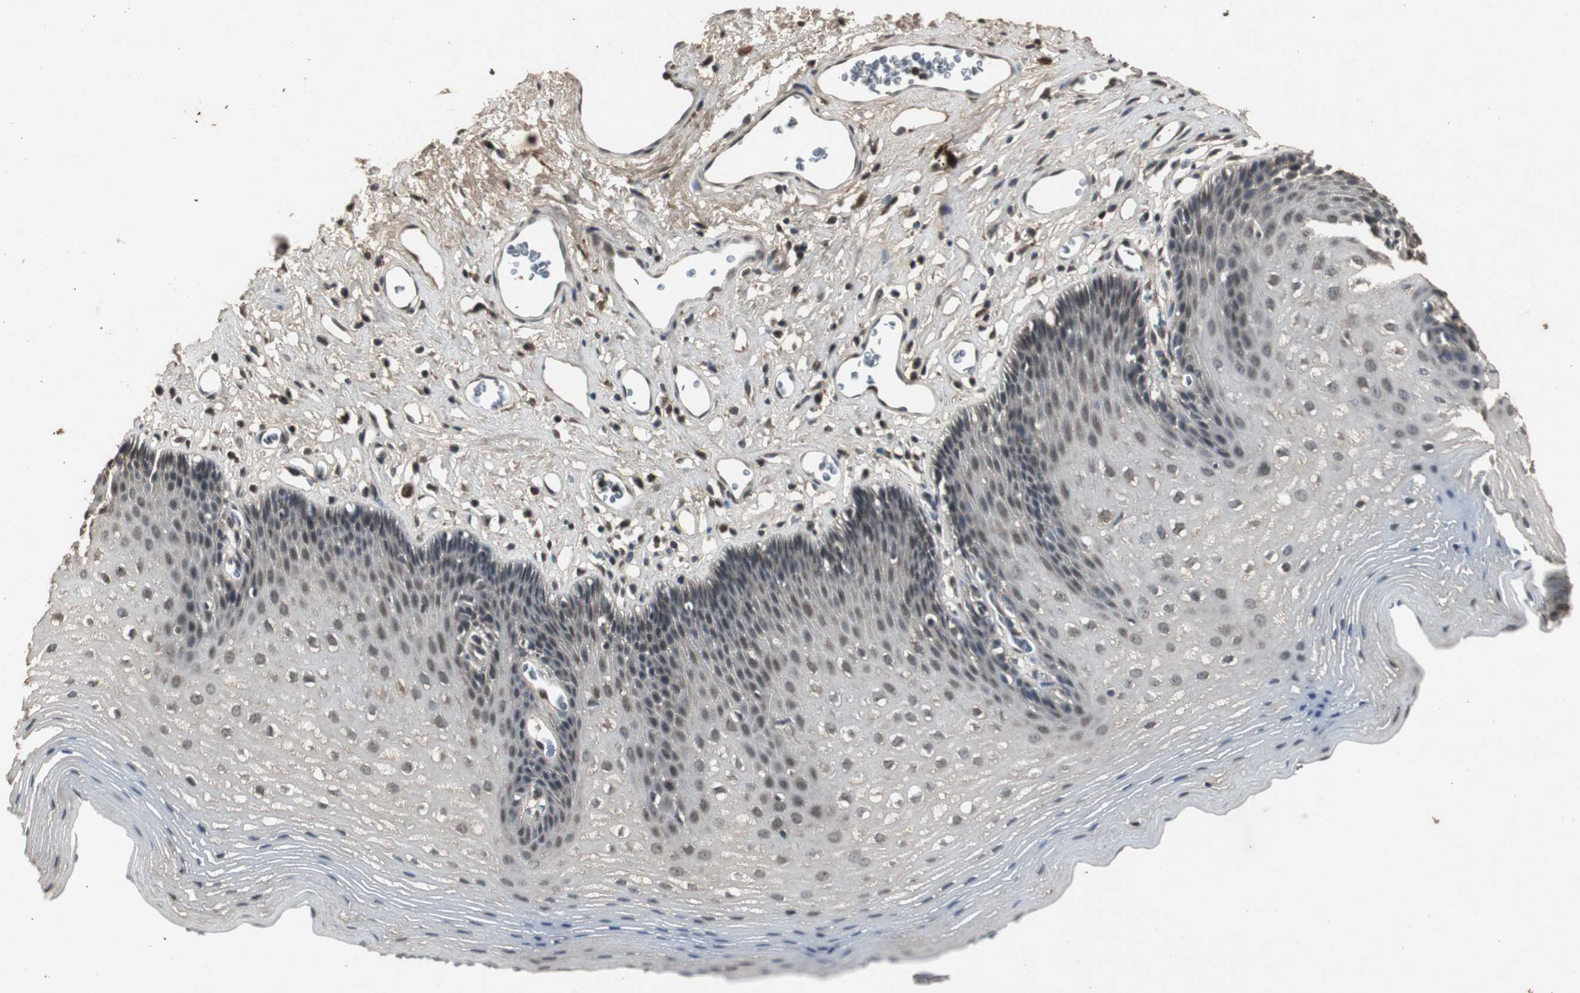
{"staining": {"intensity": "moderate", "quantity": "25%-75%", "location": "cytoplasmic/membranous,nuclear"}, "tissue": "esophagus", "cell_type": "Squamous epithelial cells", "image_type": "normal", "snomed": [{"axis": "morphology", "description": "Normal tissue, NOS"}, {"axis": "topography", "description": "Esophagus"}], "caption": "Immunohistochemistry (IHC) photomicrograph of benign esophagus: human esophagus stained using immunohistochemistry demonstrates medium levels of moderate protein expression localized specifically in the cytoplasmic/membranous,nuclear of squamous epithelial cells, appearing as a cytoplasmic/membranous,nuclear brown color.", "gene": "EMX1", "patient": {"sex": "female", "age": 70}}